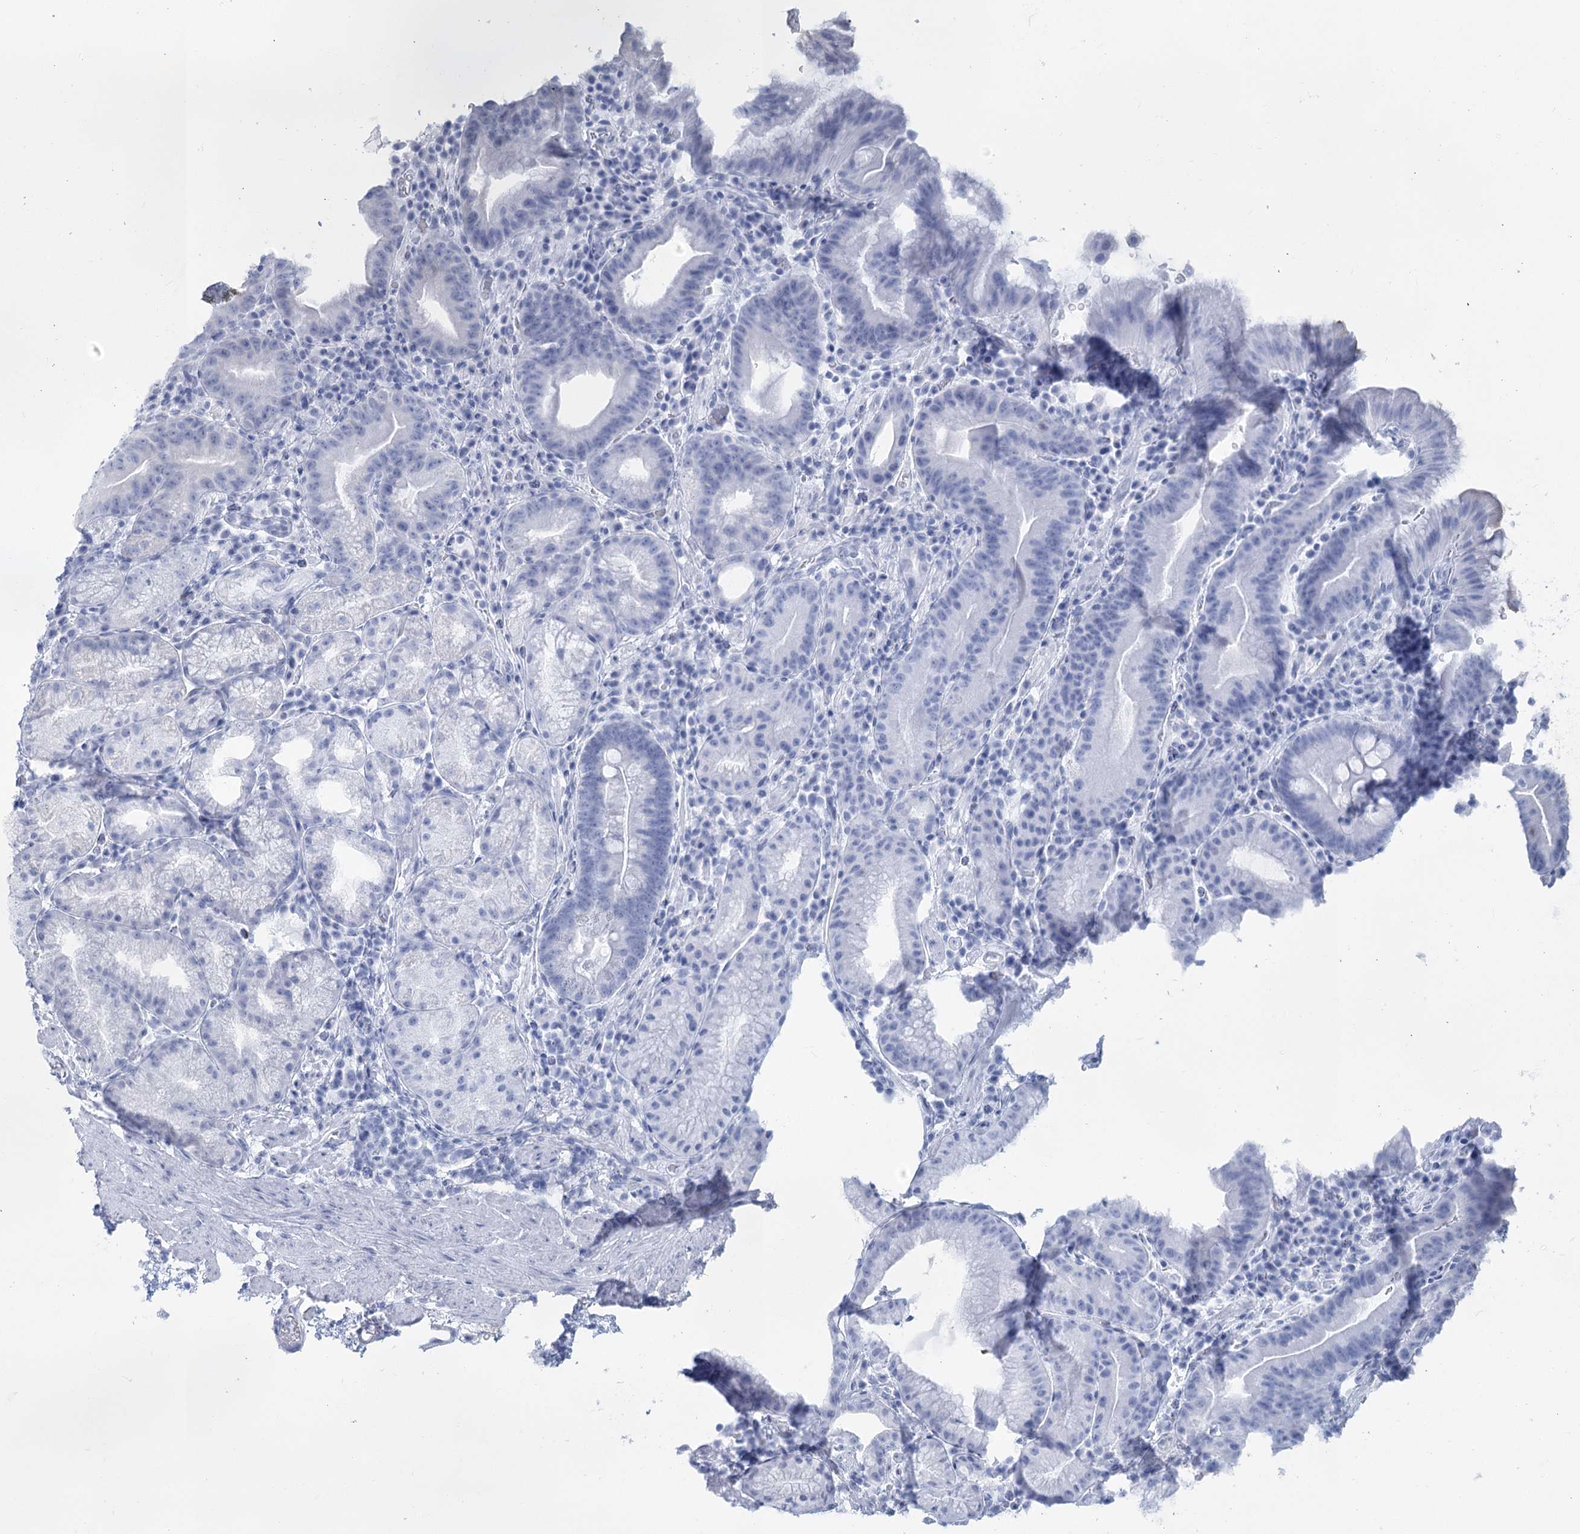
{"staining": {"intensity": "negative", "quantity": "none", "location": "none"}, "tissue": "stomach", "cell_type": "Glandular cells", "image_type": "normal", "snomed": [{"axis": "morphology", "description": "Normal tissue, NOS"}, {"axis": "morphology", "description": "Inflammation, NOS"}, {"axis": "topography", "description": "Stomach"}], "caption": "This is an immunohistochemistry micrograph of normal human stomach. There is no staining in glandular cells.", "gene": "ABITRAM", "patient": {"sex": "male", "age": 79}}